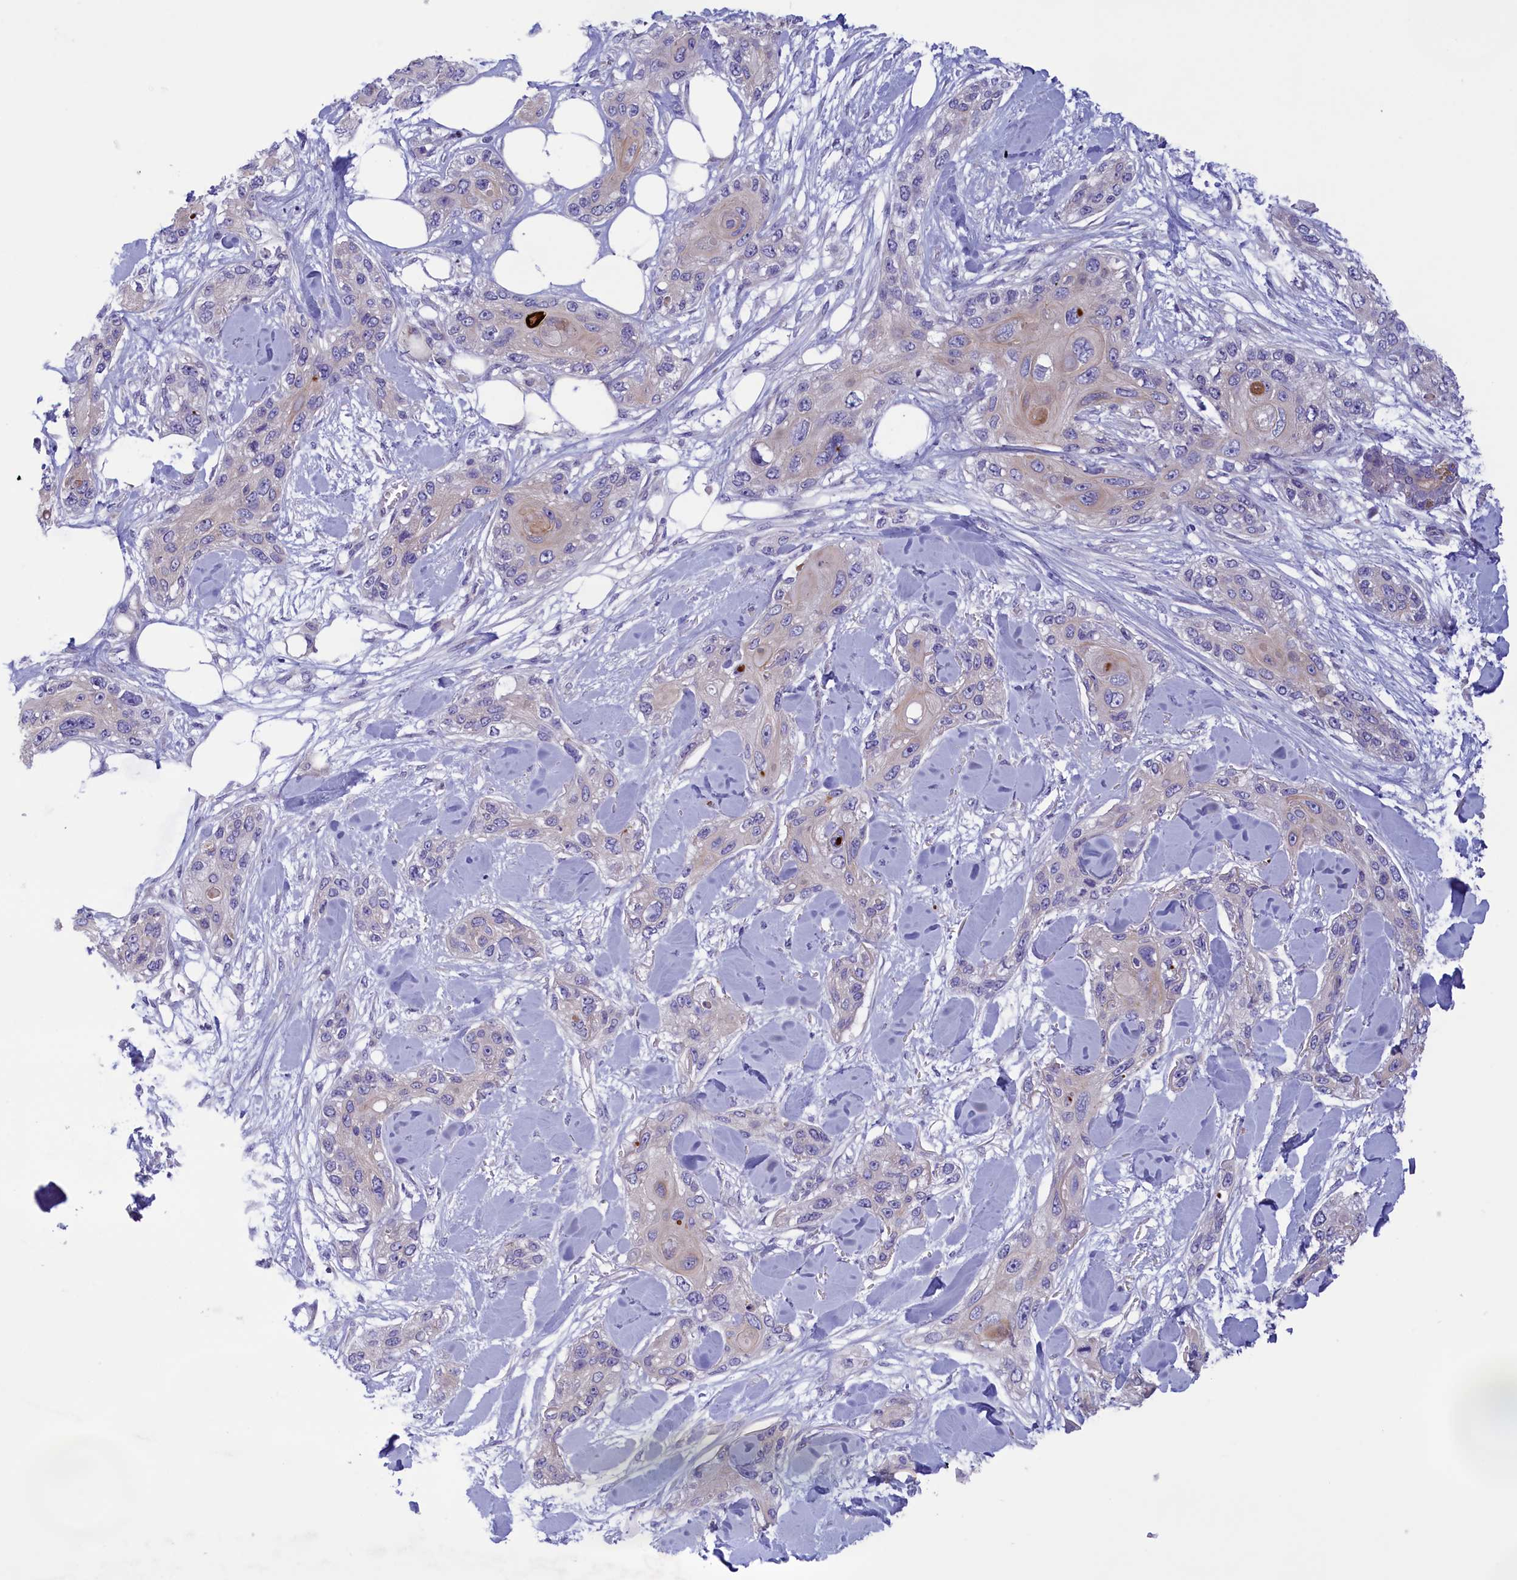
{"staining": {"intensity": "negative", "quantity": "none", "location": "none"}, "tissue": "skin cancer", "cell_type": "Tumor cells", "image_type": "cancer", "snomed": [{"axis": "morphology", "description": "Normal tissue, NOS"}, {"axis": "morphology", "description": "Squamous cell carcinoma, NOS"}, {"axis": "topography", "description": "Skin"}], "caption": "A high-resolution photomicrograph shows immunohistochemistry staining of skin cancer, which reveals no significant staining in tumor cells.", "gene": "CORO2A", "patient": {"sex": "male", "age": 72}}